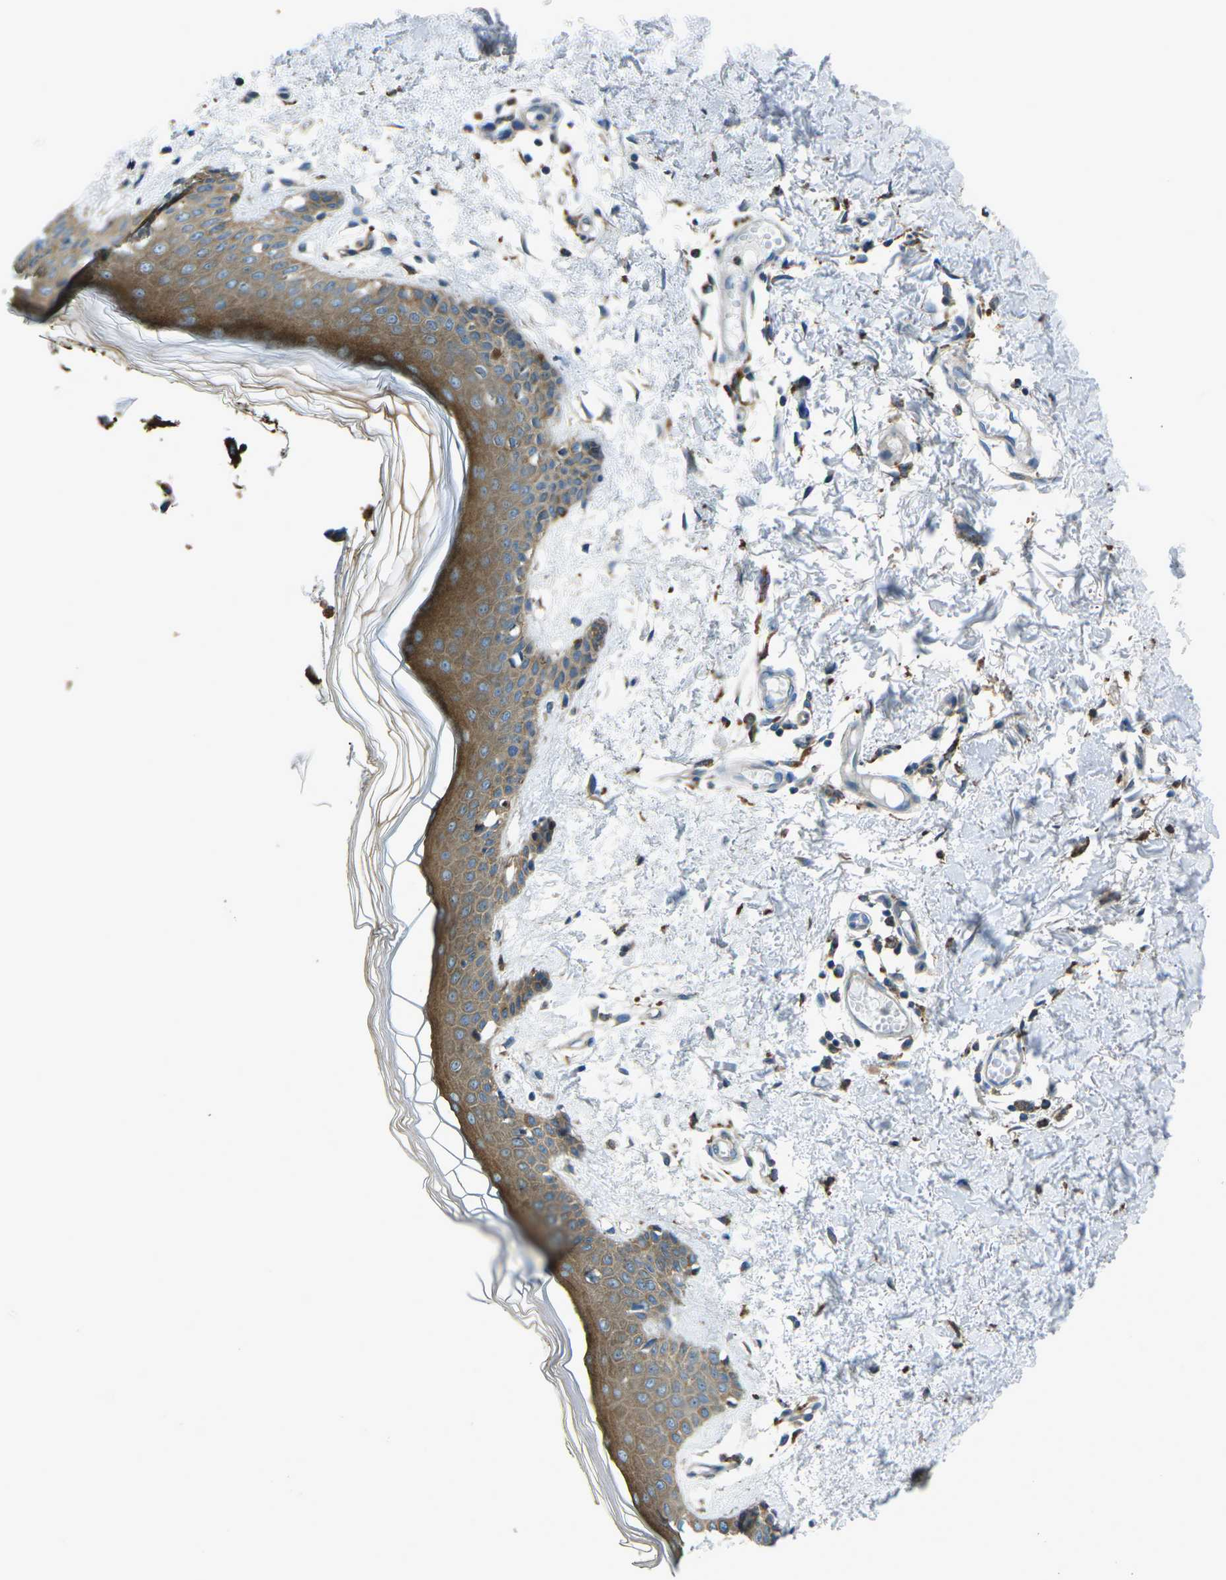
{"staining": {"intensity": "negative", "quantity": "none", "location": "none"}, "tissue": "skin", "cell_type": "Fibroblasts", "image_type": "normal", "snomed": [{"axis": "morphology", "description": "Normal tissue, NOS"}, {"axis": "topography", "description": "Skin"}], "caption": "Immunohistochemistry (IHC) image of normal human skin stained for a protein (brown), which reveals no positivity in fibroblasts. The staining was performed using DAB (3,3'-diaminobenzidine) to visualize the protein expression in brown, while the nuclei were stained in blue with hematoxylin (Magnification: 20x).", "gene": "CDK17", "patient": {"sex": "male", "age": 53}}